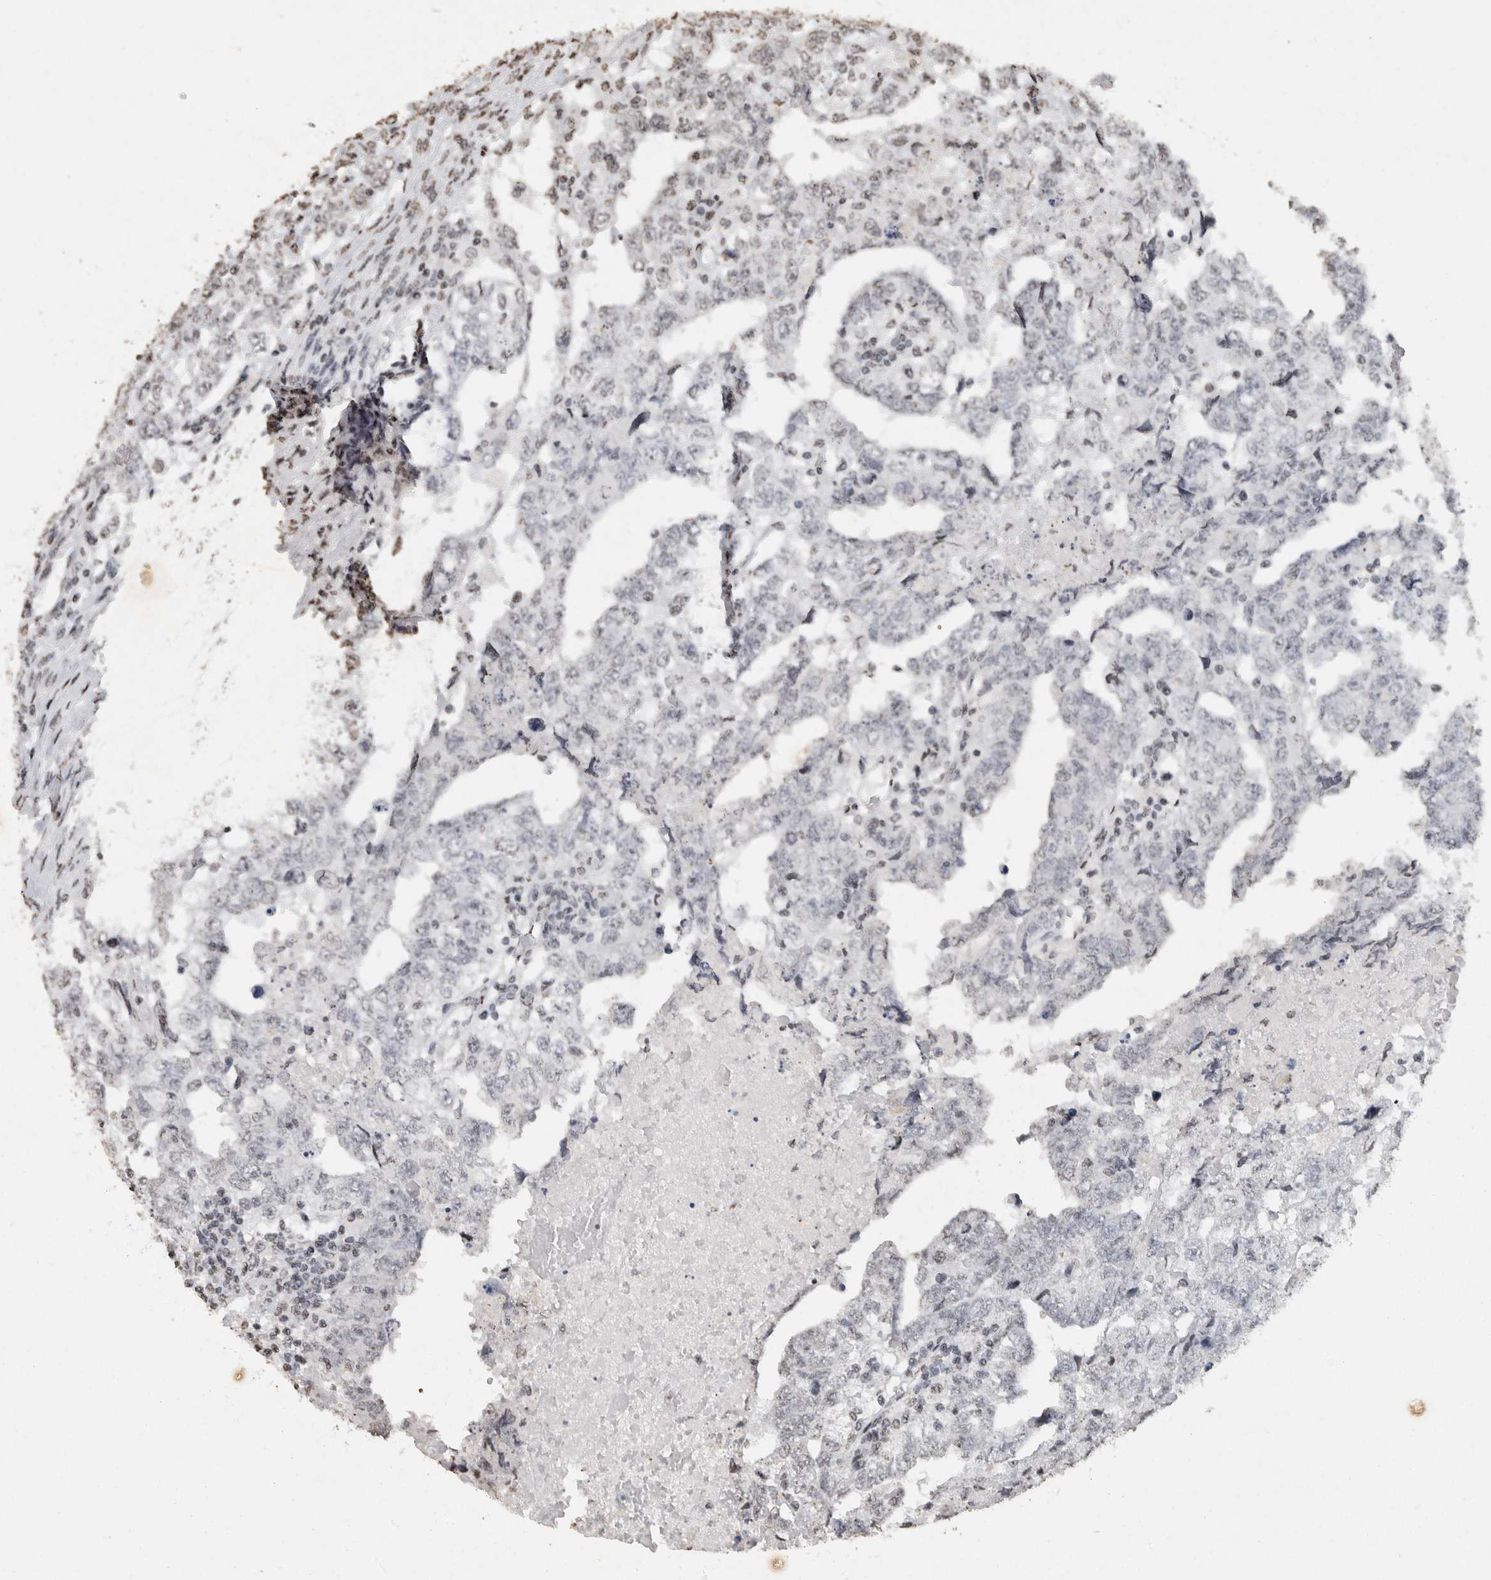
{"staining": {"intensity": "negative", "quantity": "none", "location": "none"}, "tissue": "testis cancer", "cell_type": "Tumor cells", "image_type": "cancer", "snomed": [{"axis": "morphology", "description": "Carcinoma, Embryonal, NOS"}, {"axis": "topography", "description": "Testis"}], "caption": "IHC of human embryonal carcinoma (testis) exhibits no positivity in tumor cells. (DAB (3,3'-diaminobenzidine) IHC visualized using brightfield microscopy, high magnification).", "gene": "CNTN1", "patient": {"sex": "male", "age": 36}}